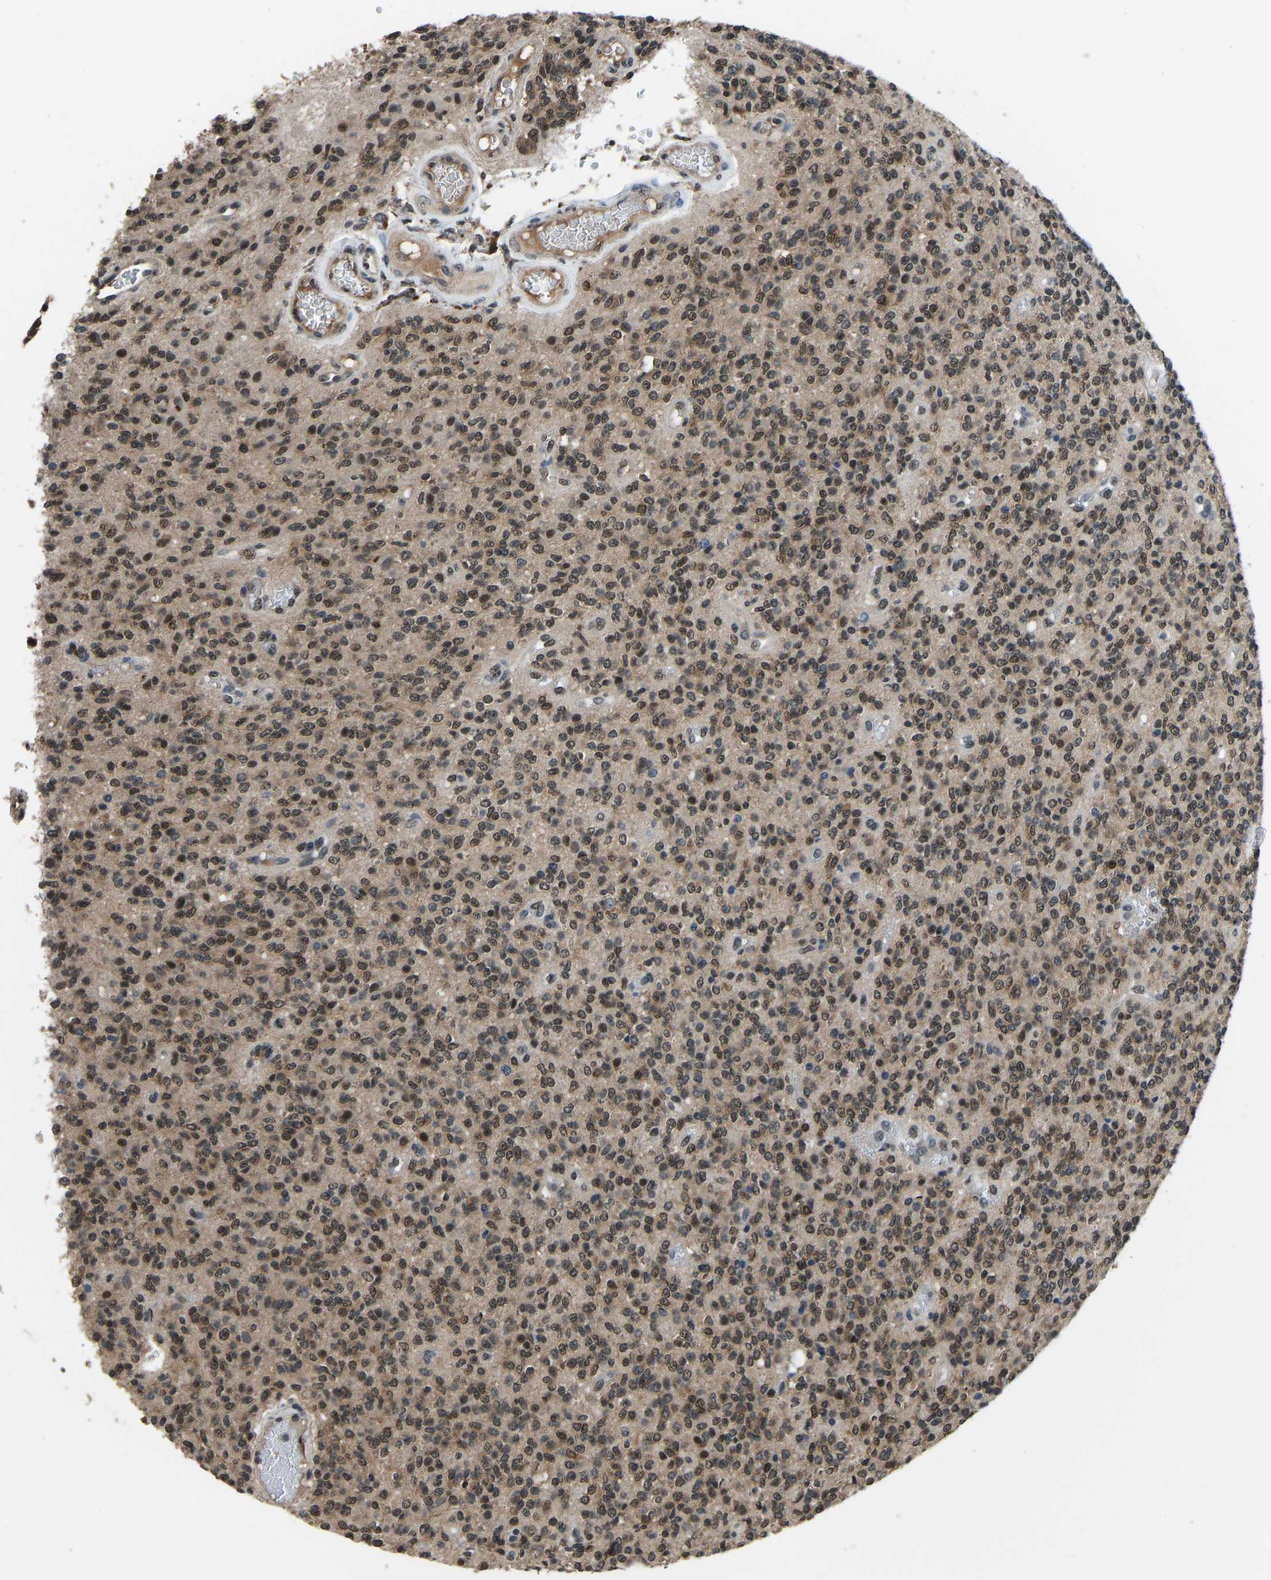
{"staining": {"intensity": "moderate", "quantity": ">75%", "location": "cytoplasmic/membranous,nuclear"}, "tissue": "glioma", "cell_type": "Tumor cells", "image_type": "cancer", "snomed": [{"axis": "morphology", "description": "Glioma, malignant, High grade"}, {"axis": "topography", "description": "Brain"}], "caption": "An IHC image of tumor tissue is shown. Protein staining in brown shows moderate cytoplasmic/membranous and nuclear positivity in high-grade glioma (malignant) within tumor cells. The staining is performed using DAB (3,3'-diaminobenzidine) brown chromogen to label protein expression. The nuclei are counter-stained blue using hematoxylin.", "gene": "TOX4", "patient": {"sex": "male", "age": 34}}